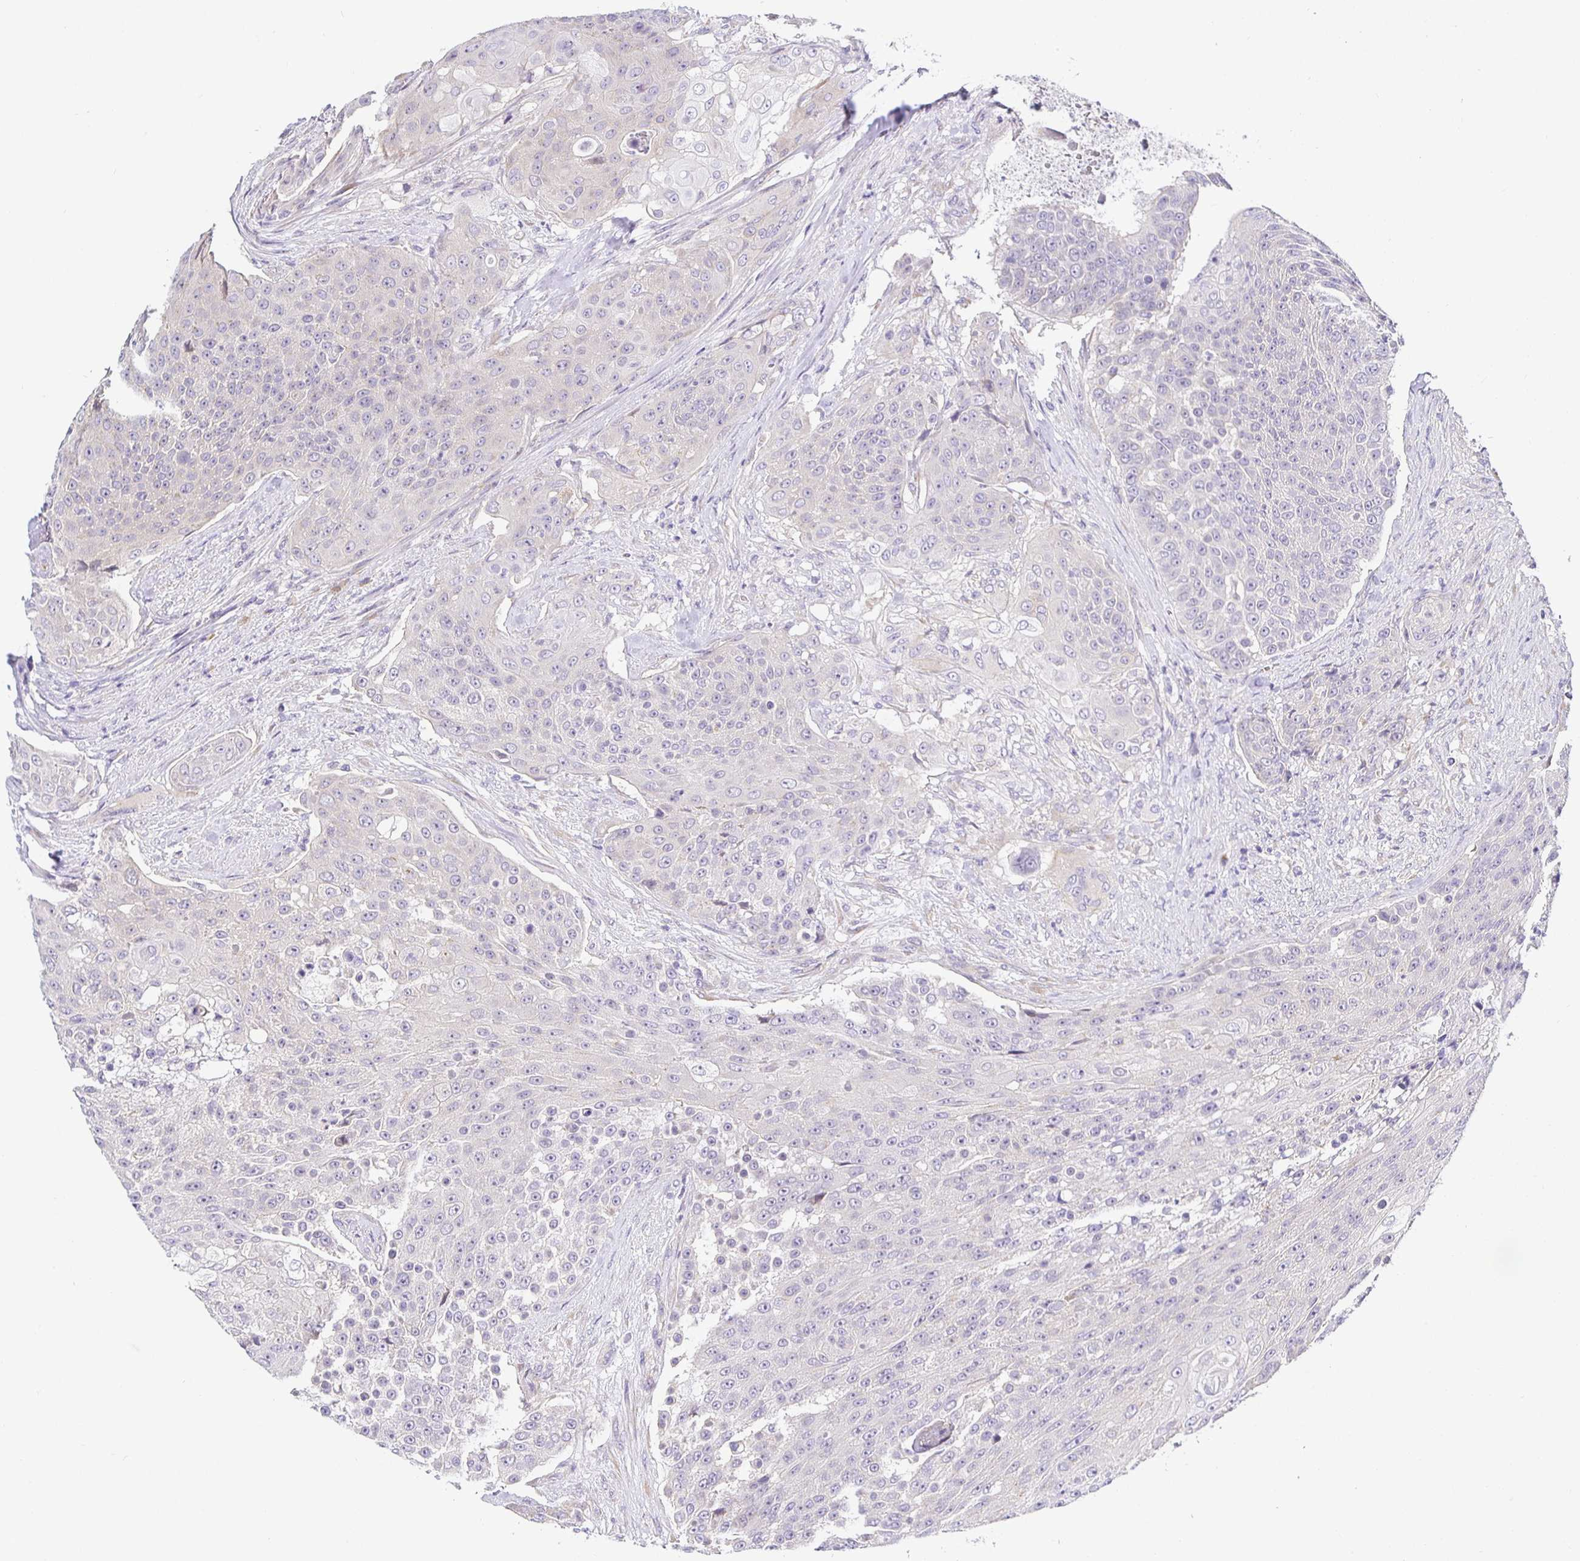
{"staining": {"intensity": "negative", "quantity": "none", "location": "none"}, "tissue": "urothelial cancer", "cell_type": "Tumor cells", "image_type": "cancer", "snomed": [{"axis": "morphology", "description": "Urothelial carcinoma, High grade"}, {"axis": "topography", "description": "Urinary bladder"}], "caption": "A histopathology image of high-grade urothelial carcinoma stained for a protein reveals no brown staining in tumor cells.", "gene": "OPALIN", "patient": {"sex": "female", "age": 63}}